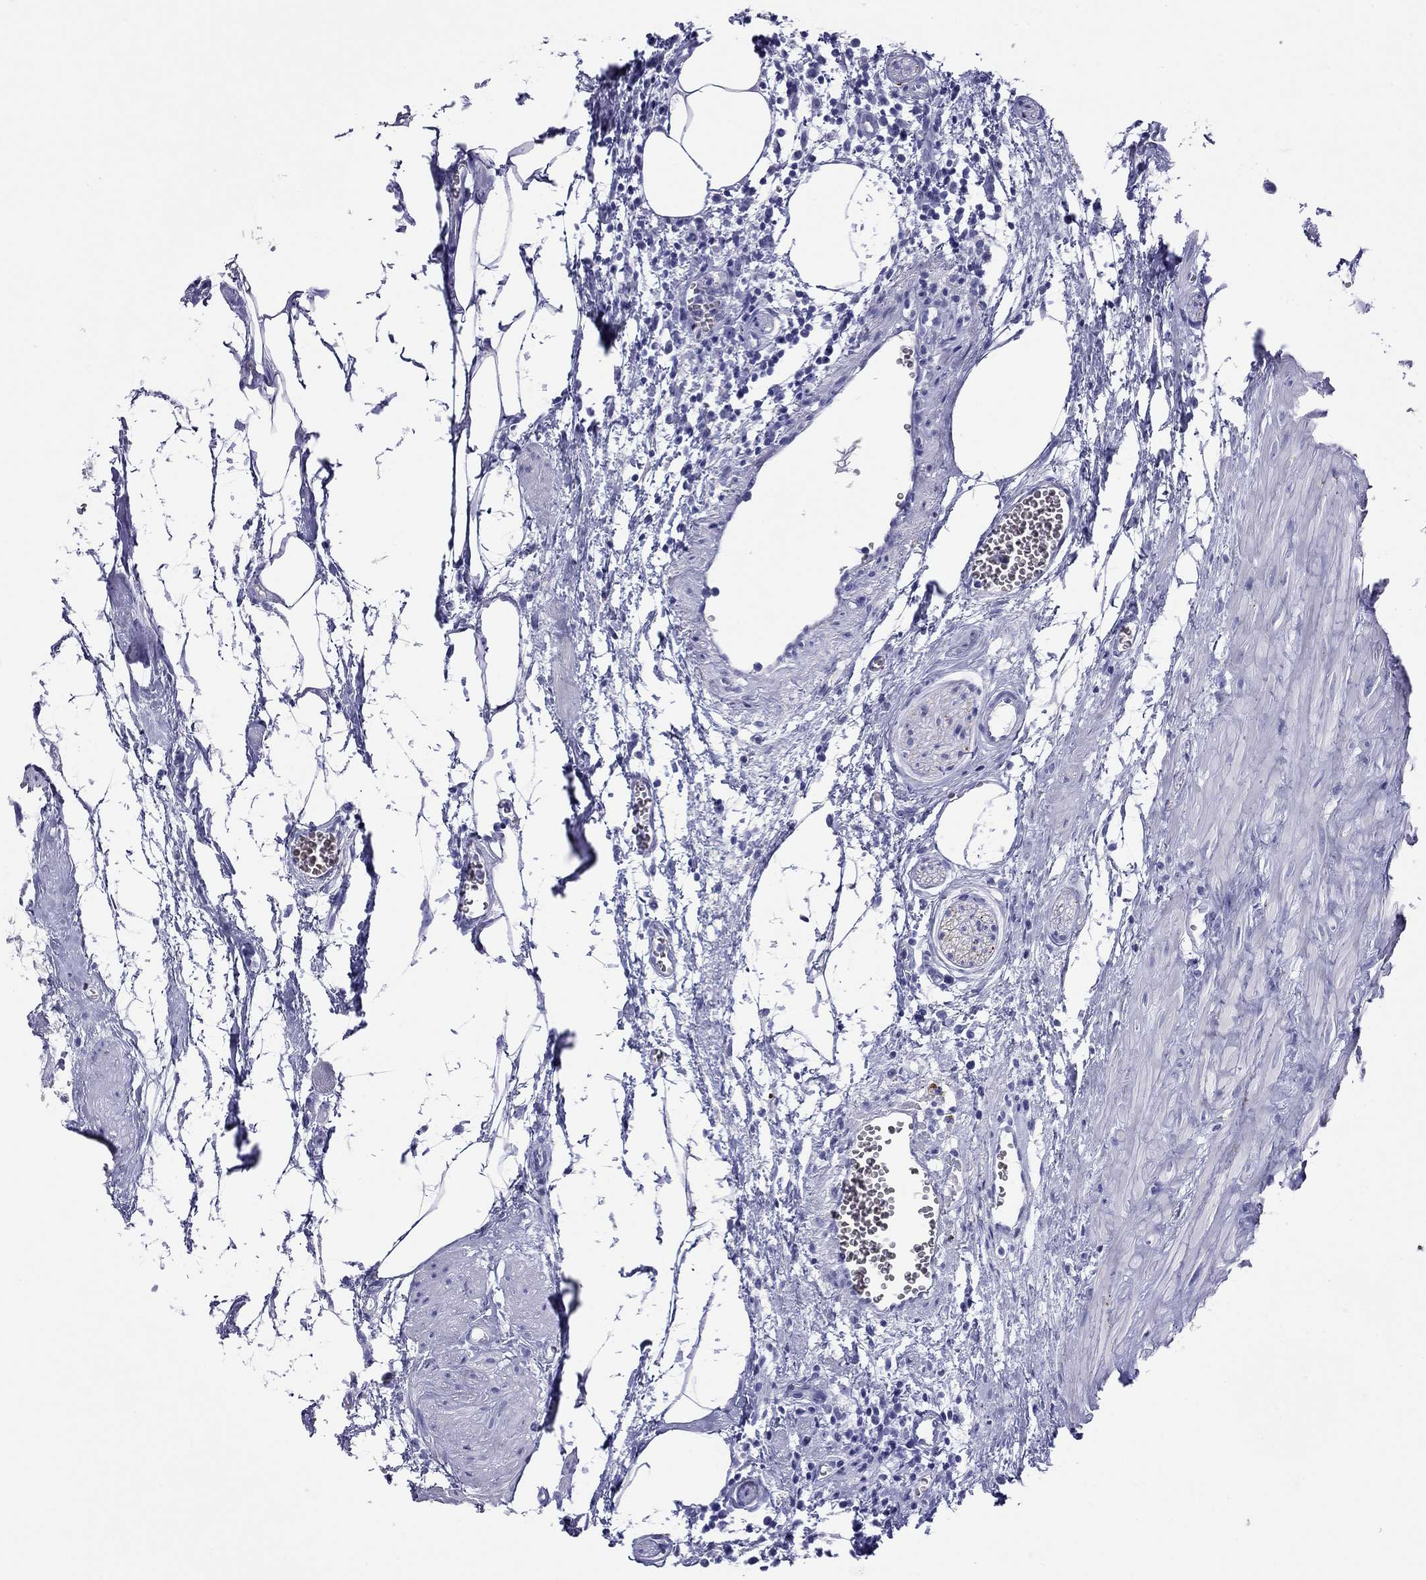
{"staining": {"intensity": "negative", "quantity": "none", "location": "none"}, "tissue": "seminal vesicle", "cell_type": "Glandular cells", "image_type": "normal", "snomed": [{"axis": "morphology", "description": "Normal tissue, NOS"}, {"axis": "morphology", "description": "Urothelial carcinoma, NOS"}, {"axis": "topography", "description": "Urinary bladder"}, {"axis": "topography", "description": "Seminal veicle"}], "caption": "High power microscopy micrograph of an immunohistochemistry histopathology image of benign seminal vesicle, revealing no significant positivity in glandular cells.", "gene": "PTPRN", "patient": {"sex": "male", "age": 76}}